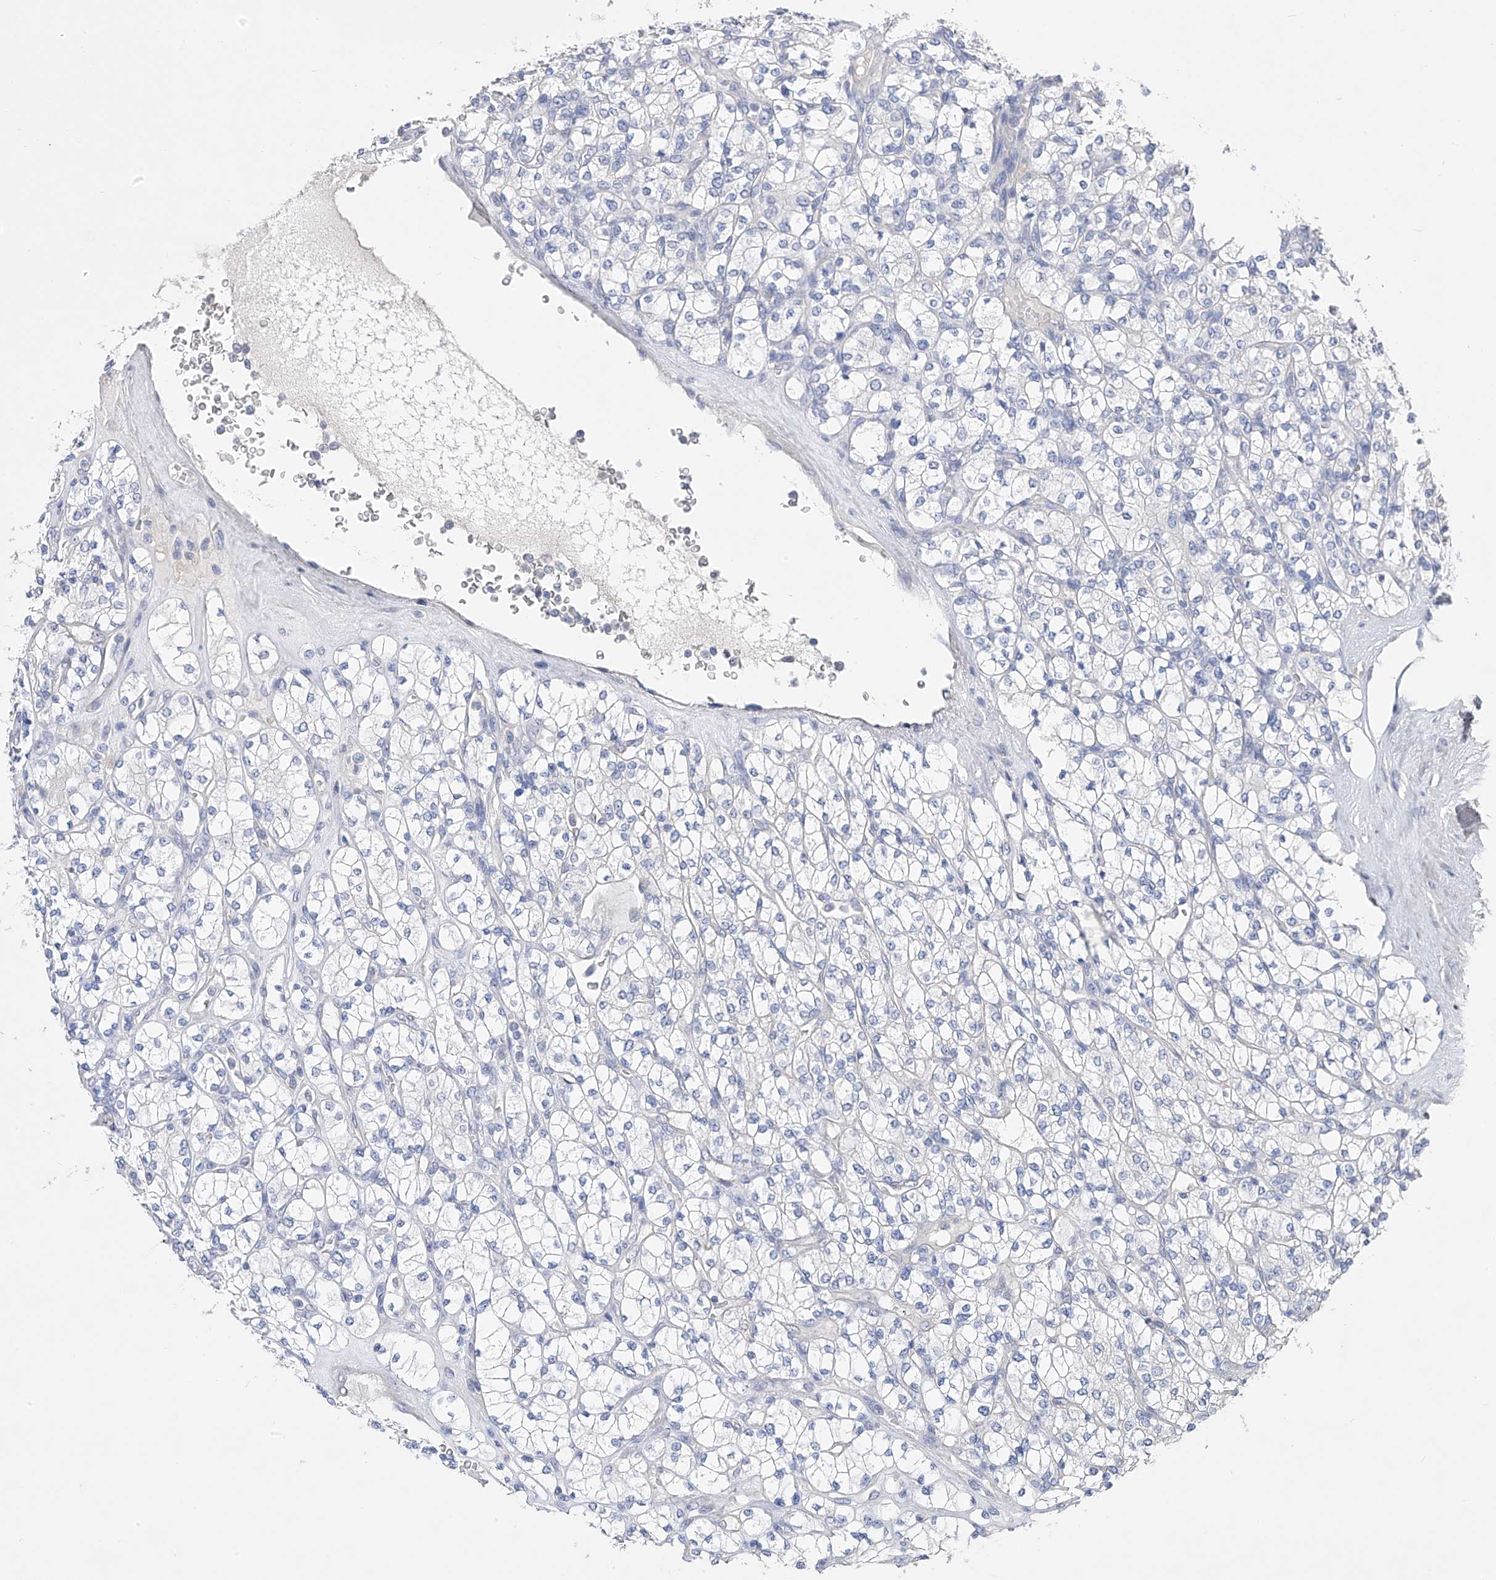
{"staining": {"intensity": "negative", "quantity": "none", "location": "none"}, "tissue": "renal cancer", "cell_type": "Tumor cells", "image_type": "cancer", "snomed": [{"axis": "morphology", "description": "Adenocarcinoma, NOS"}, {"axis": "topography", "description": "Kidney"}], "caption": "A micrograph of adenocarcinoma (renal) stained for a protein displays no brown staining in tumor cells.", "gene": "ADRA1A", "patient": {"sex": "male", "age": 77}}